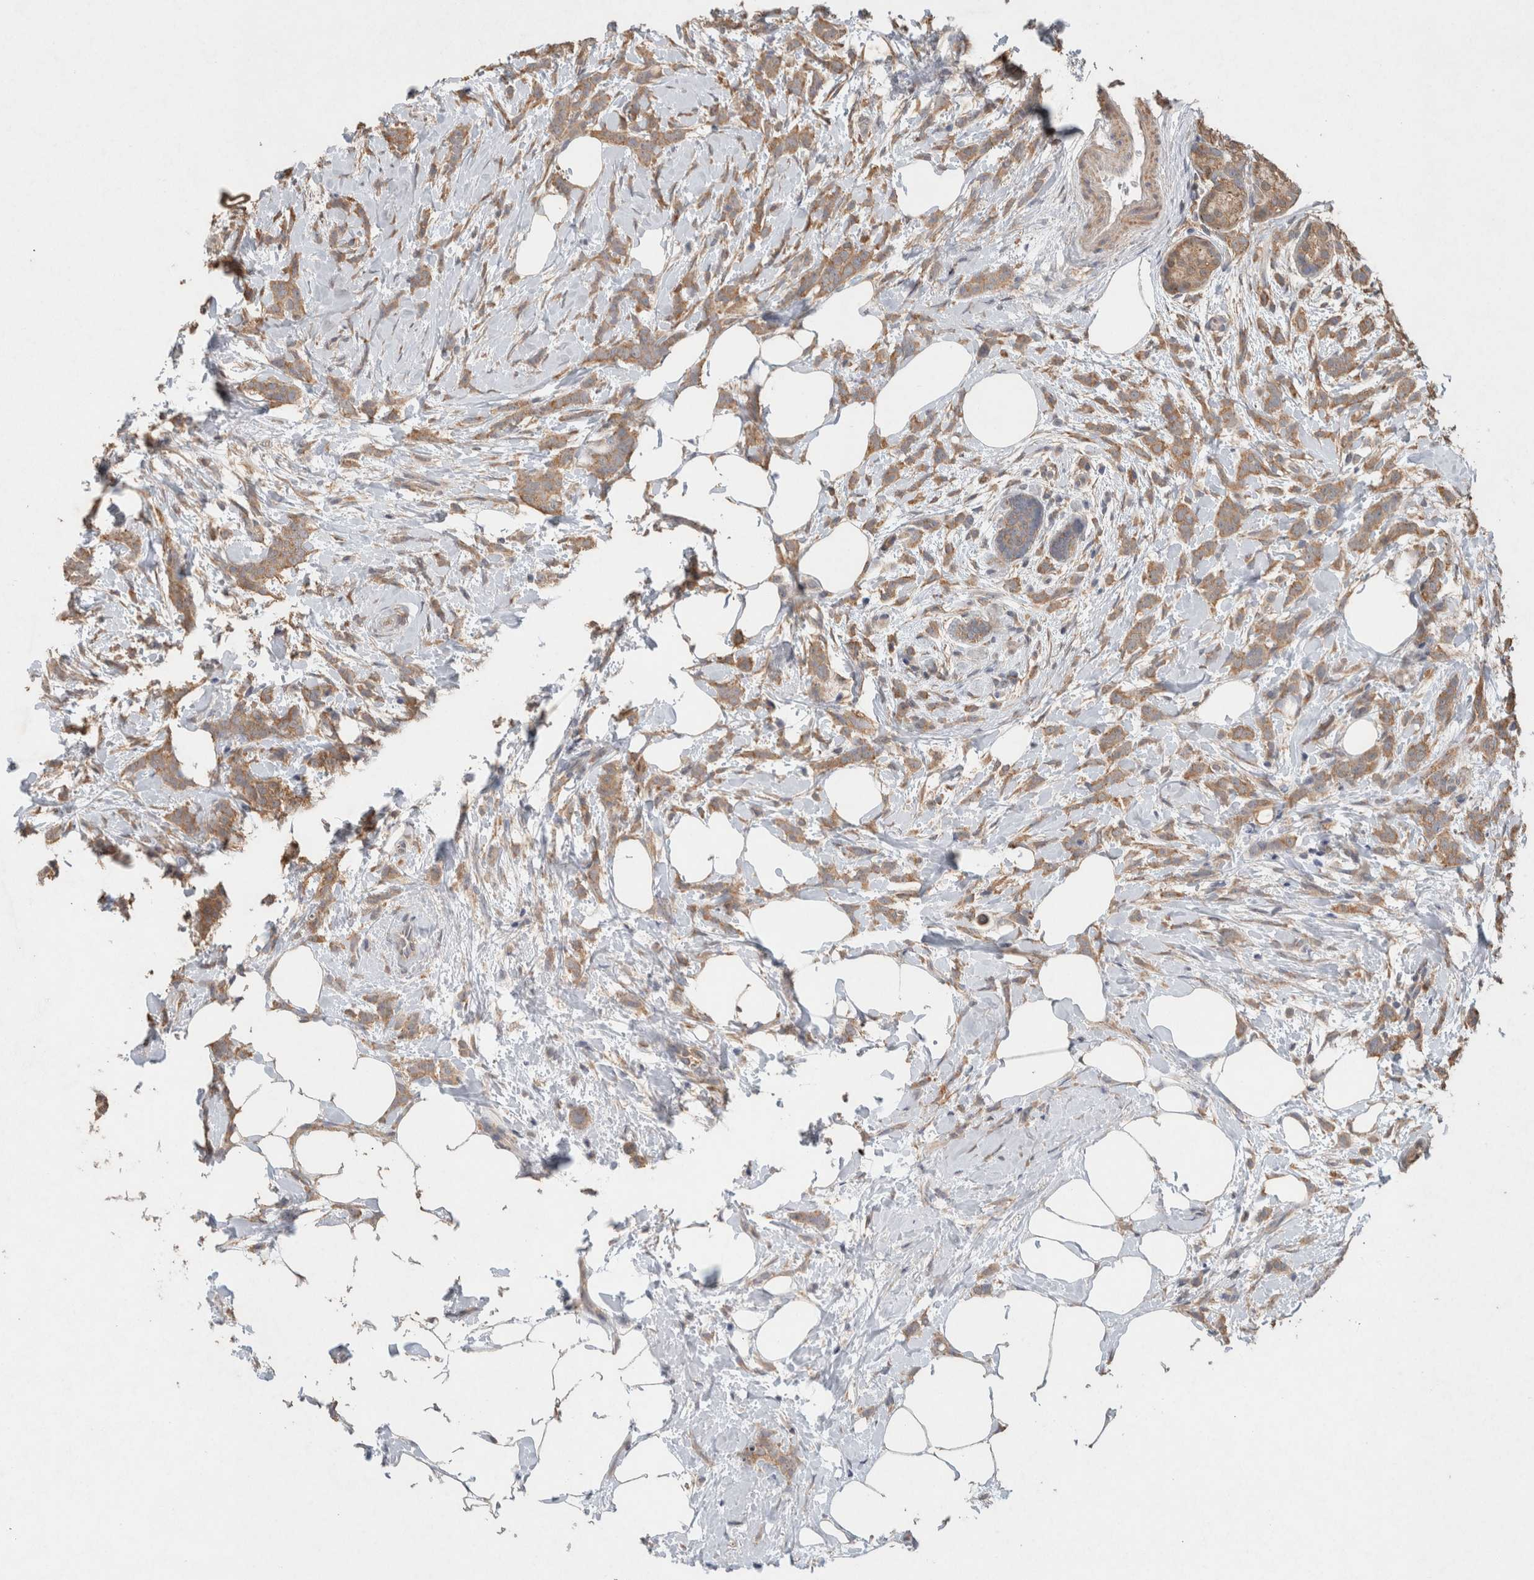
{"staining": {"intensity": "moderate", "quantity": ">75%", "location": "cytoplasmic/membranous"}, "tissue": "breast cancer", "cell_type": "Tumor cells", "image_type": "cancer", "snomed": [{"axis": "morphology", "description": "Lobular carcinoma, in situ"}, {"axis": "morphology", "description": "Lobular carcinoma"}, {"axis": "topography", "description": "Breast"}], "caption": "Immunohistochemistry (IHC) of breast cancer reveals medium levels of moderate cytoplasmic/membranous staining in approximately >75% of tumor cells.", "gene": "RAB14", "patient": {"sex": "female", "age": 41}}